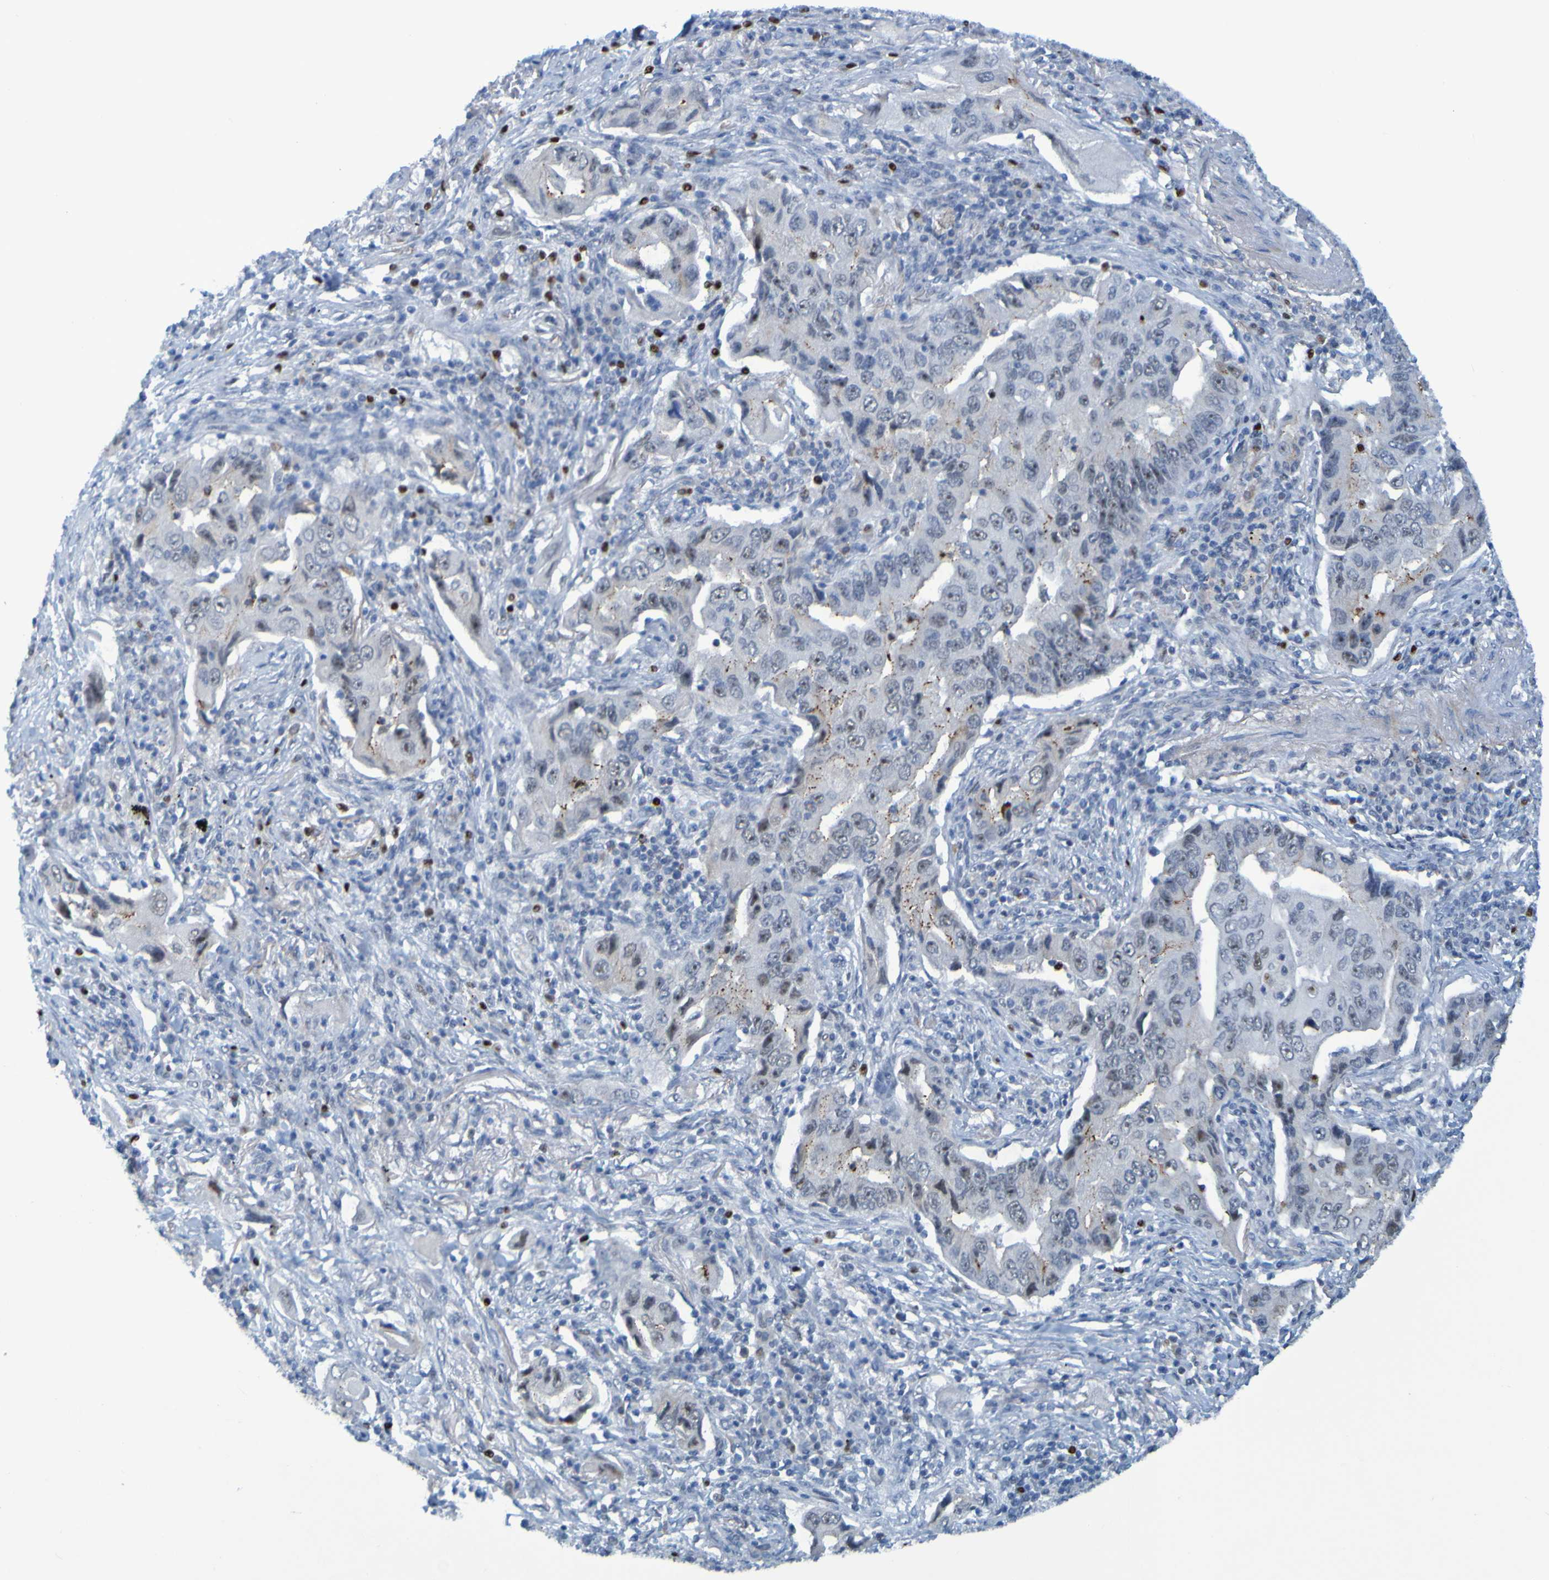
{"staining": {"intensity": "negative", "quantity": "none", "location": "none"}, "tissue": "lung cancer", "cell_type": "Tumor cells", "image_type": "cancer", "snomed": [{"axis": "morphology", "description": "Adenocarcinoma, NOS"}, {"axis": "topography", "description": "Lung"}], "caption": "Lung adenocarcinoma was stained to show a protein in brown. There is no significant positivity in tumor cells.", "gene": "USP36", "patient": {"sex": "female", "age": 65}}